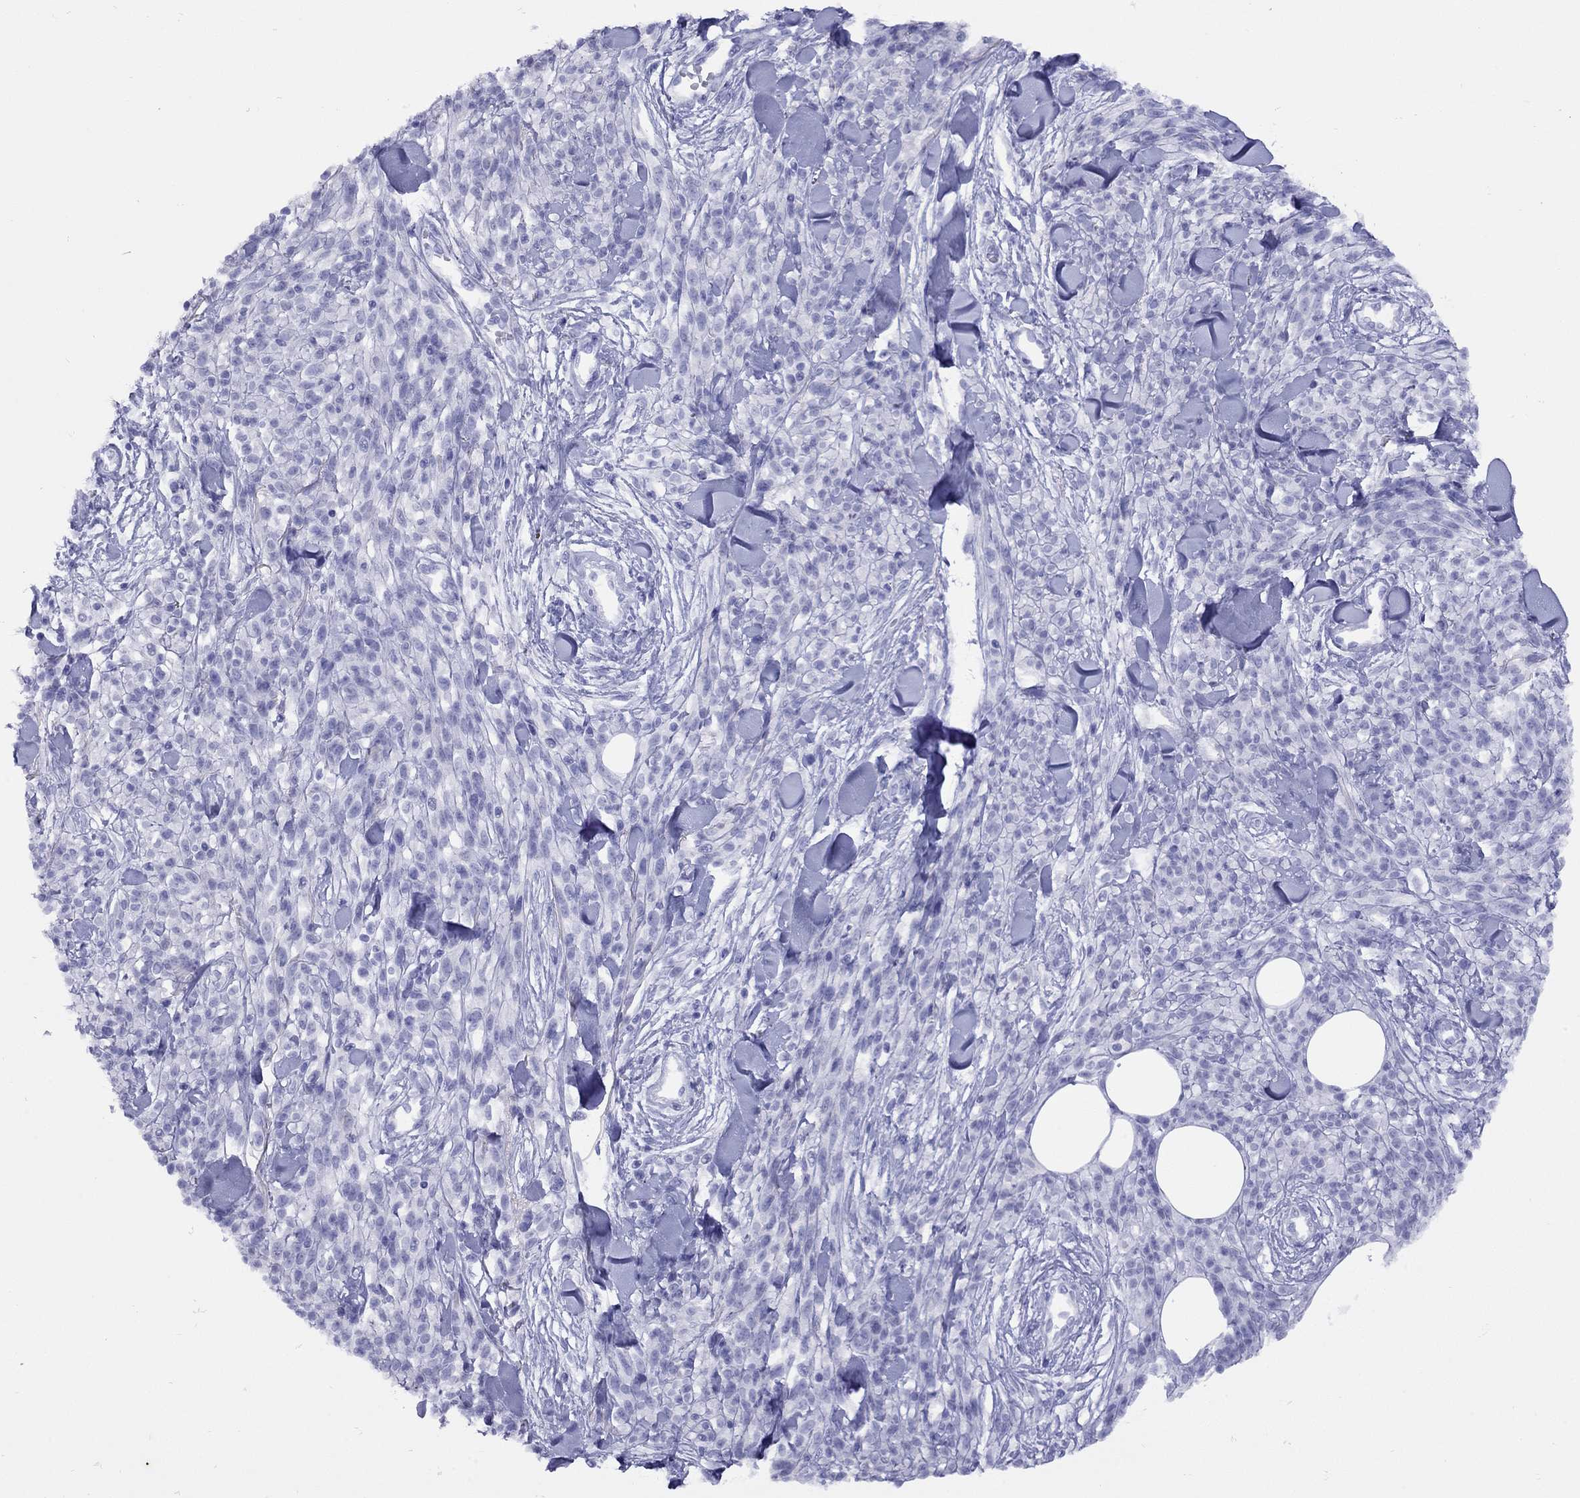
{"staining": {"intensity": "negative", "quantity": "none", "location": "none"}, "tissue": "melanoma", "cell_type": "Tumor cells", "image_type": "cancer", "snomed": [{"axis": "morphology", "description": "Malignant melanoma, NOS"}, {"axis": "topography", "description": "Skin"}, {"axis": "topography", "description": "Skin of trunk"}], "caption": "The immunohistochemistry (IHC) histopathology image has no significant positivity in tumor cells of melanoma tissue.", "gene": "GRIA2", "patient": {"sex": "male", "age": 74}}